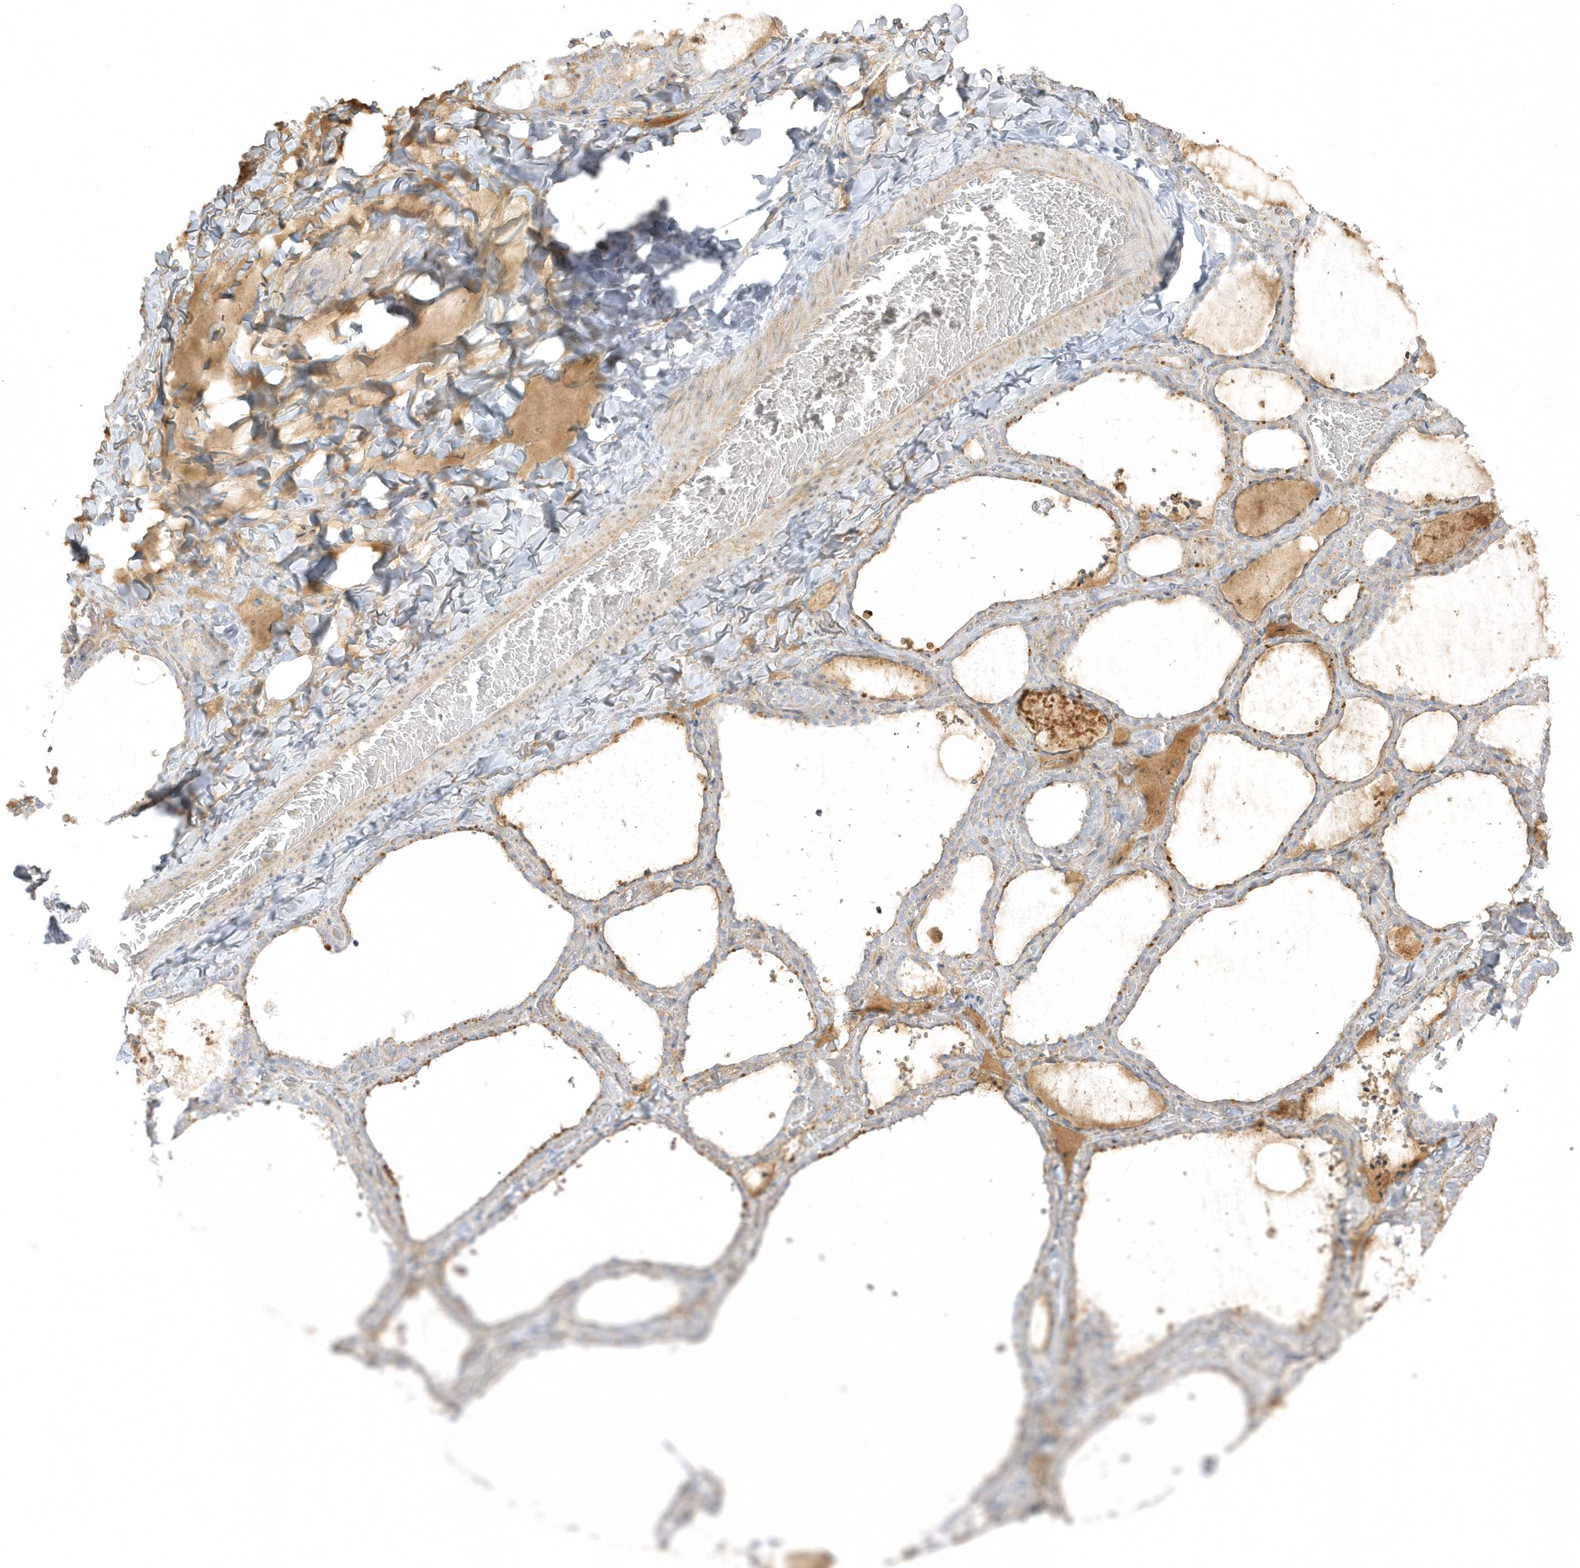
{"staining": {"intensity": "moderate", "quantity": "25%-75%", "location": "cytoplasmic/membranous"}, "tissue": "thyroid gland", "cell_type": "Glandular cells", "image_type": "normal", "snomed": [{"axis": "morphology", "description": "Normal tissue, NOS"}, {"axis": "topography", "description": "Thyroid gland"}], "caption": "Benign thyroid gland exhibits moderate cytoplasmic/membranous positivity in about 25%-75% of glandular cells, visualized by immunohistochemistry.", "gene": "ARHGEF9", "patient": {"sex": "female", "age": 22}}